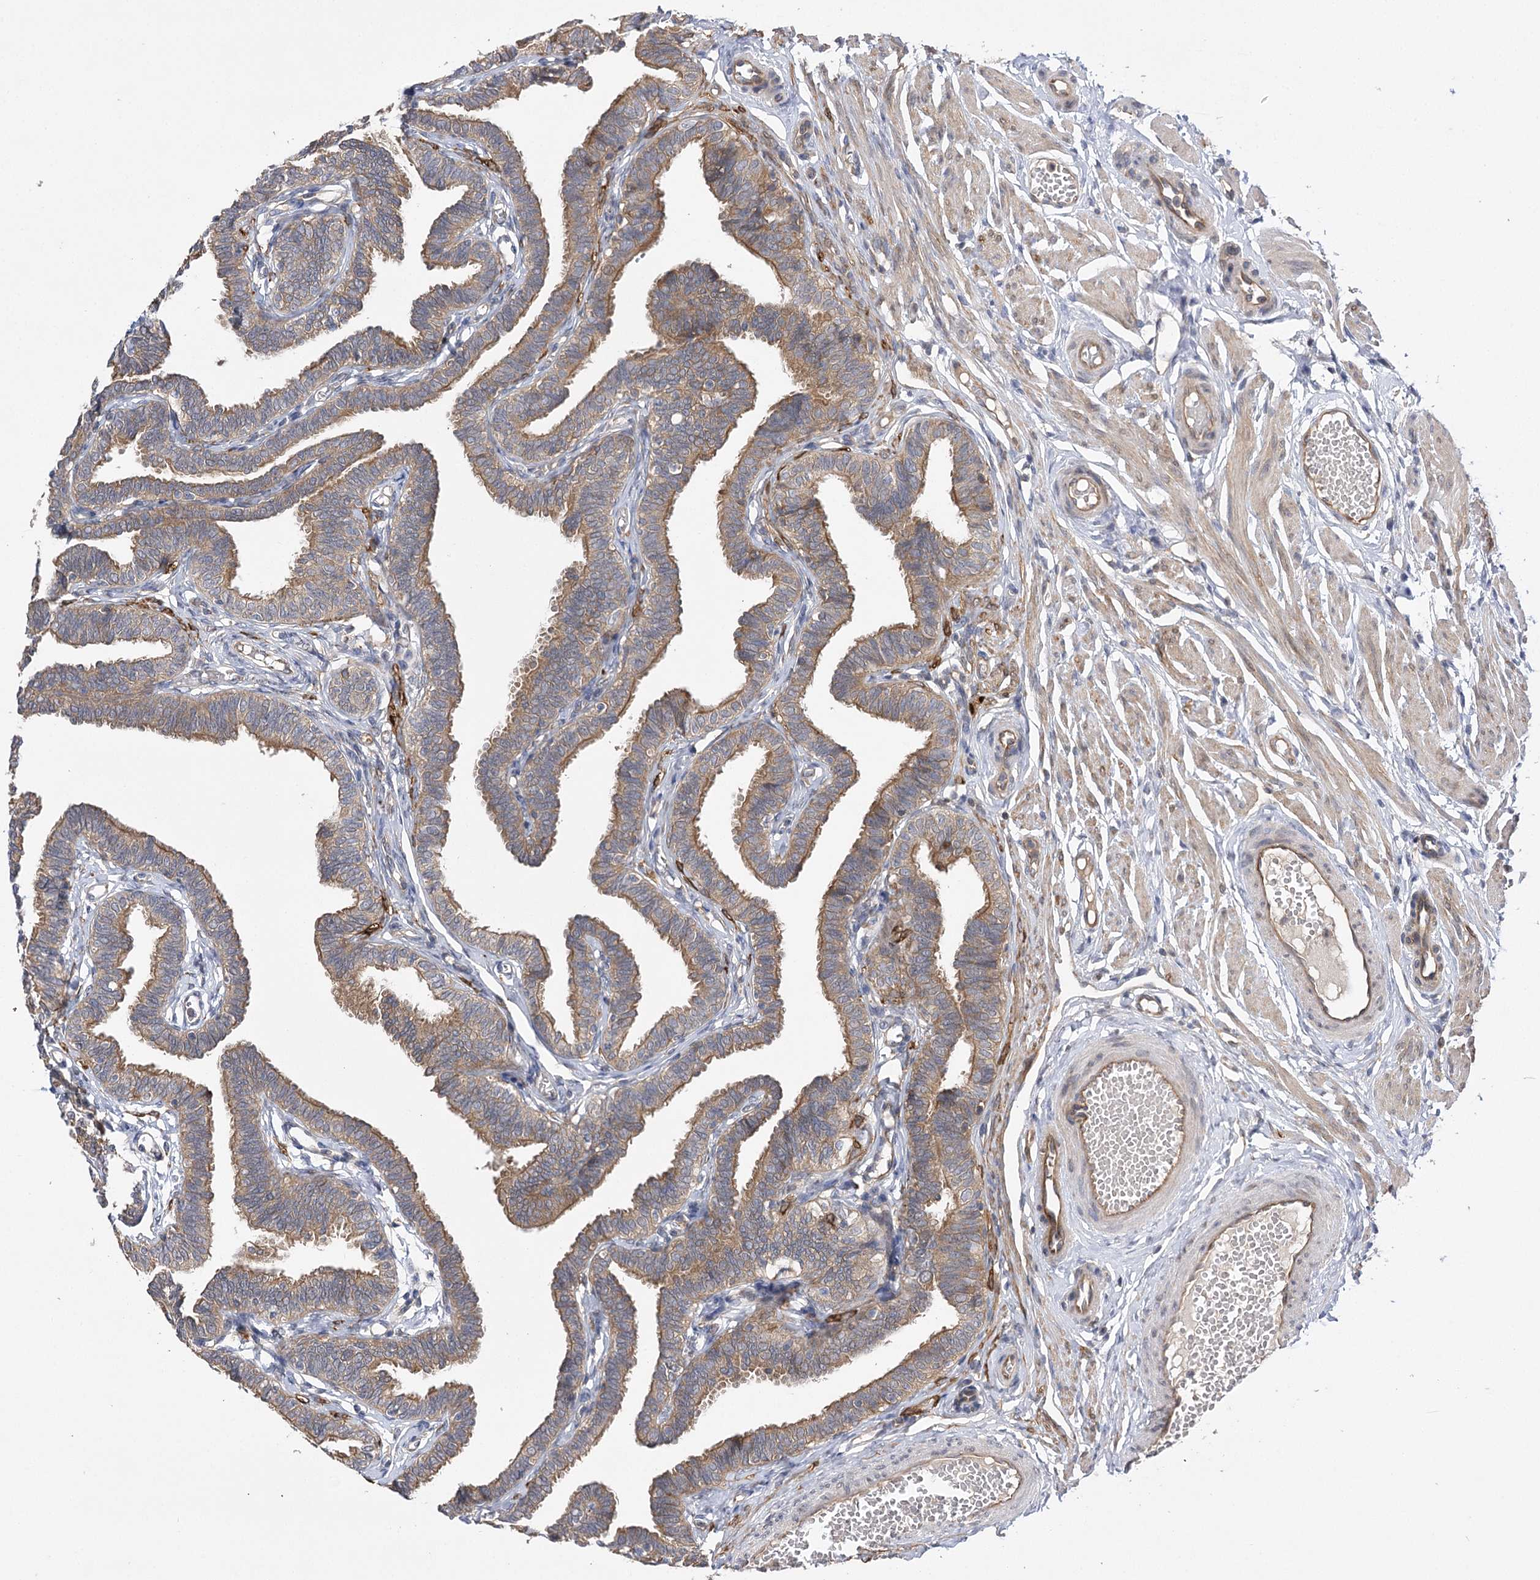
{"staining": {"intensity": "moderate", "quantity": ">75%", "location": "cytoplasmic/membranous"}, "tissue": "fallopian tube", "cell_type": "Glandular cells", "image_type": "normal", "snomed": [{"axis": "morphology", "description": "Normal tissue, NOS"}, {"axis": "topography", "description": "Fallopian tube"}, {"axis": "topography", "description": "Ovary"}], "caption": "A photomicrograph of fallopian tube stained for a protein exhibits moderate cytoplasmic/membranous brown staining in glandular cells. The staining is performed using DAB brown chromogen to label protein expression. The nuclei are counter-stained blue using hematoxylin.", "gene": "BCR", "patient": {"sex": "female", "age": 23}}